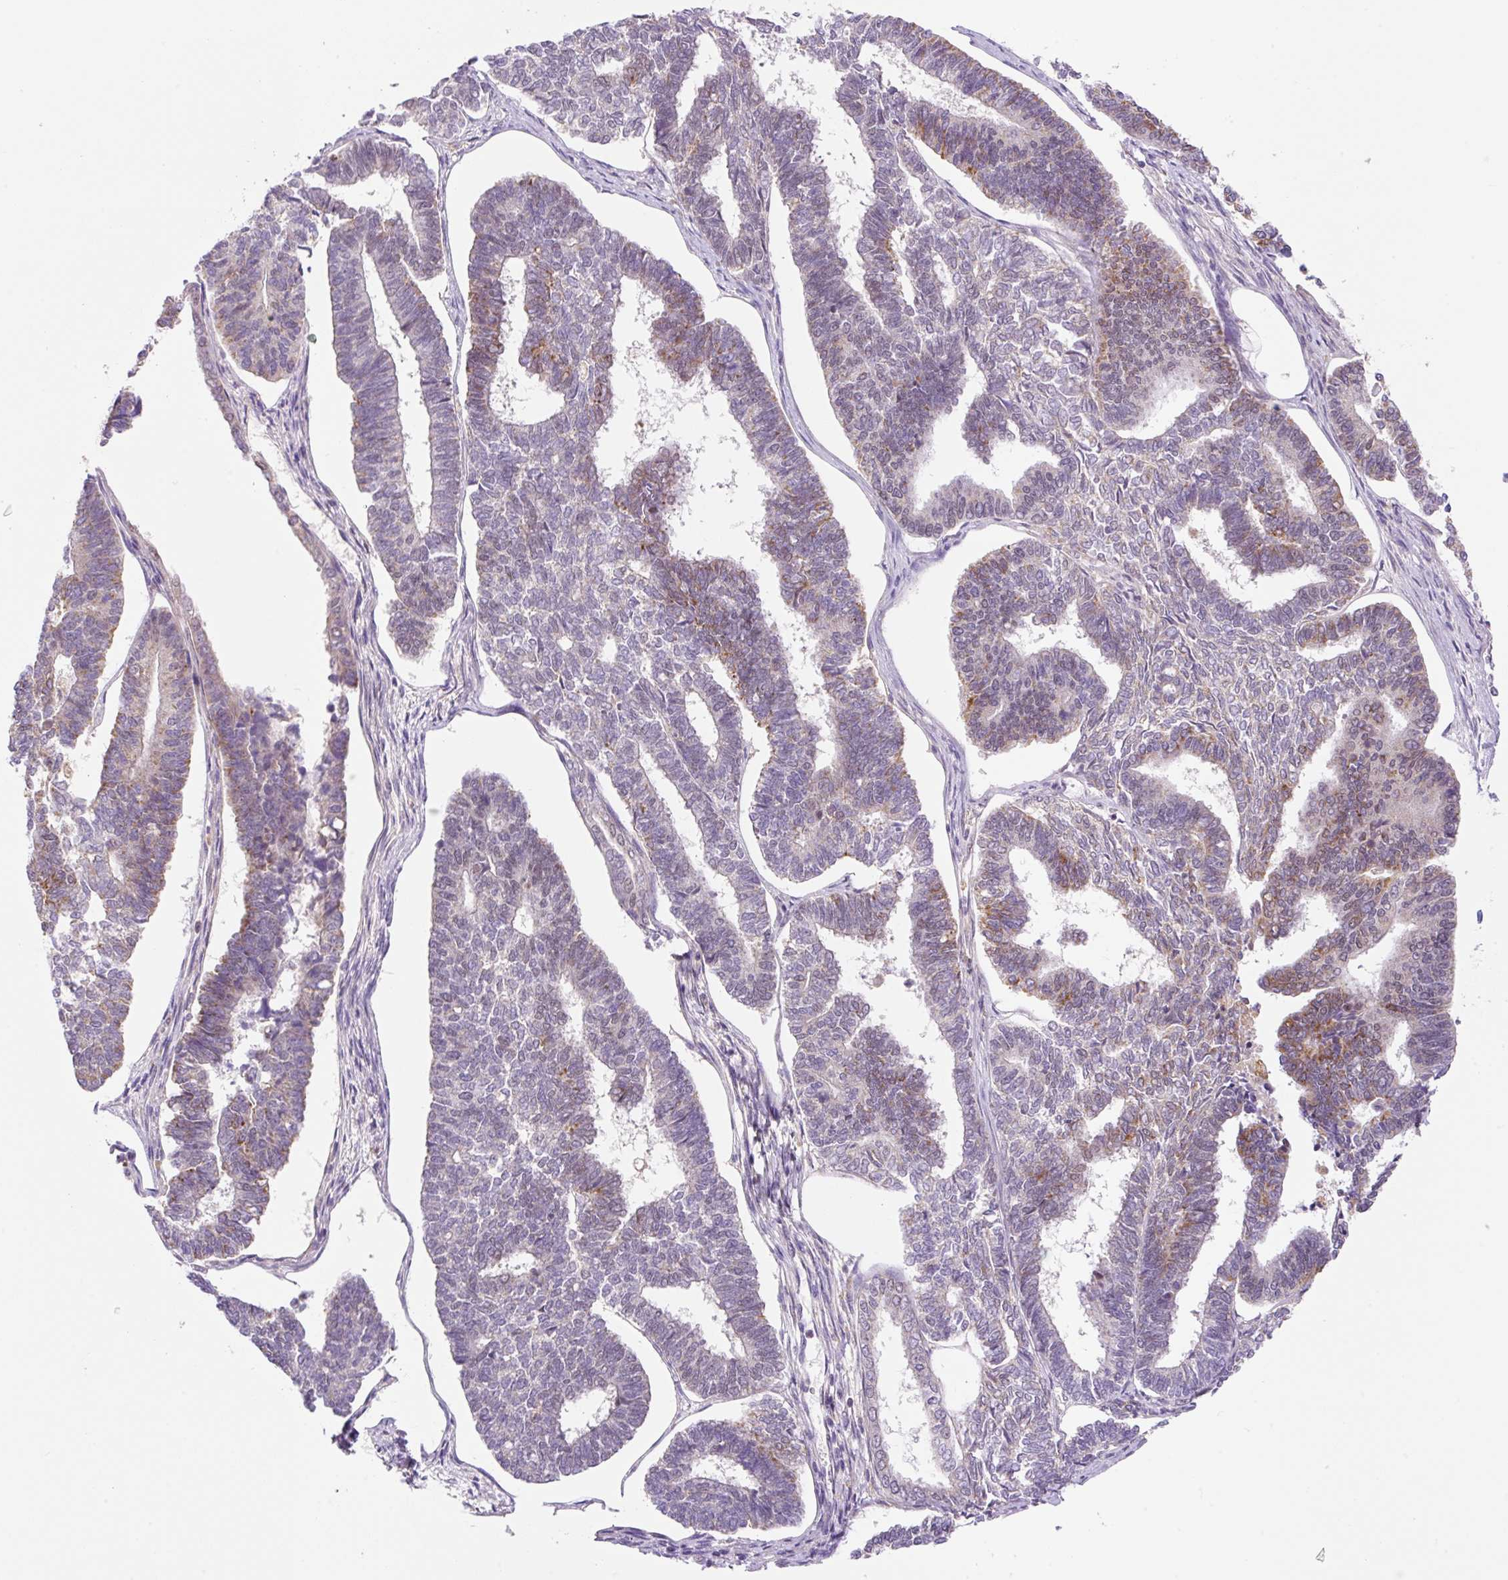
{"staining": {"intensity": "moderate", "quantity": "25%-75%", "location": "cytoplasmic/membranous"}, "tissue": "endometrial cancer", "cell_type": "Tumor cells", "image_type": "cancer", "snomed": [{"axis": "morphology", "description": "Adenocarcinoma, NOS"}, {"axis": "topography", "description": "Endometrium"}], "caption": "Moderate cytoplasmic/membranous positivity is identified in about 25%-75% of tumor cells in adenocarcinoma (endometrial).", "gene": "CEBPZOS", "patient": {"sex": "female", "age": 70}}